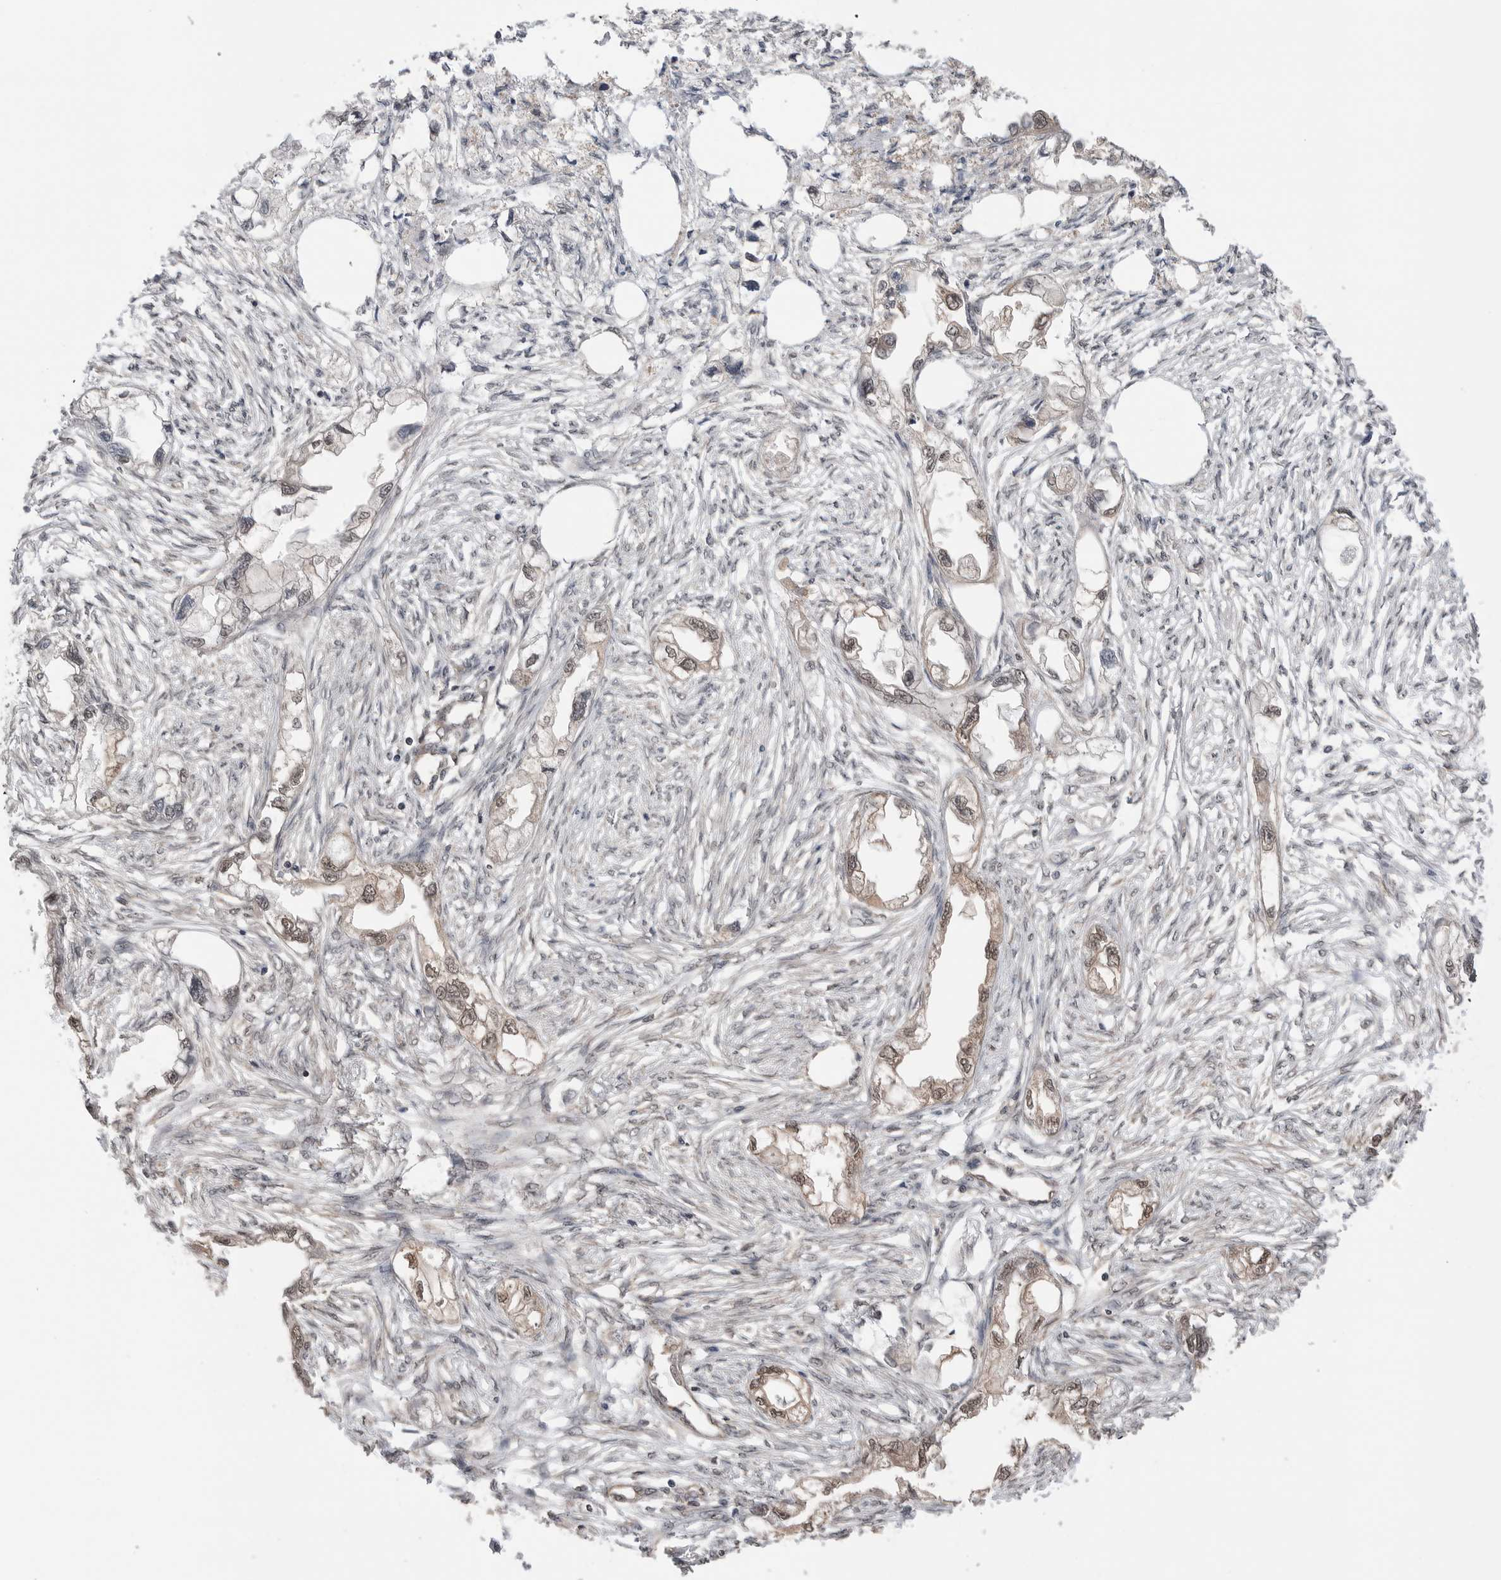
{"staining": {"intensity": "weak", "quantity": ">75%", "location": "cytoplasmic/membranous,nuclear"}, "tissue": "endometrial cancer", "cell_type": "Tumor cells", "image_type": "cancer", "snomed": [{"axis": "morphology", "description": "Adenocarcinoma, NOS"}, {"axis": "morphology", "description": "Adenocarcinoma, metastatic, NOS"}, {"axis": "topography", "description": "Adipose tissue"}, {"axis": "topography", "description": "Endometrium"}], "caption": "Endometrial cancer tissue shows weak cytoplasmic/membranous and nuclear staining in about >75% of tumor cells, visualized by immunohistochemistry.", "gene": "PEAK1", "patient": {"sex": "female", "age": 67}}